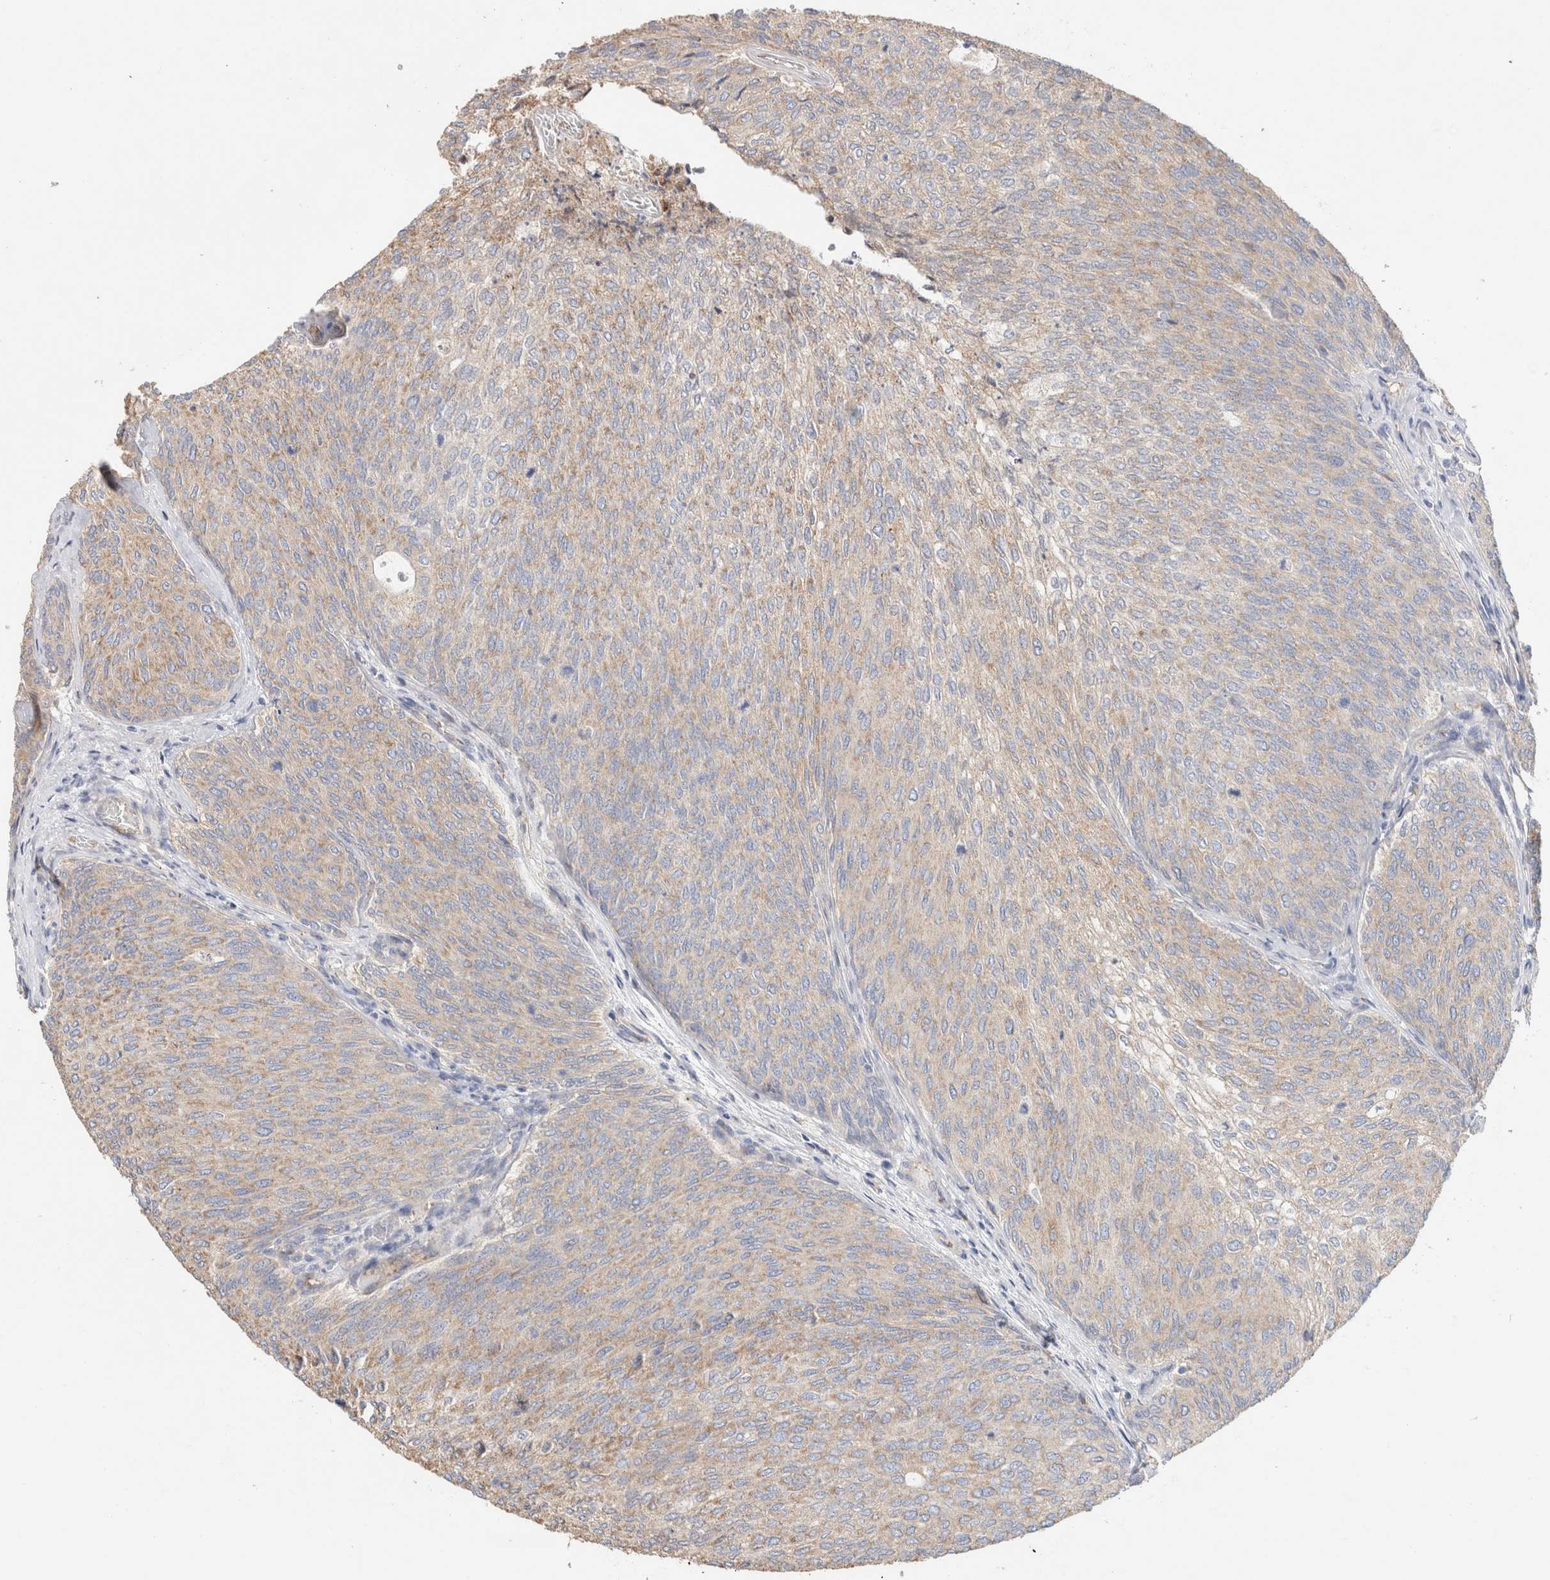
{"staining": {"intensity": "weak", "quantity": ">75%", "location": "cytoplasmic/membranous"}, "tissue": "urothelial cancer", "cell_type": "Tumor cells", "image_type": "cancer", "snomed": [{"axis": "morphology", "description": "Urothelial carcinoma, Low grade"}, {"axis": "topography", "description": "Urinary bladder"}], "caption": "Immunohistochemistry histopathology image of human urothelial cancer stained for a protein (brown), which shows low levels of weak cytoplasmic/membranous expression in approximately >75% of tumor cells.", "gene": "PROS1", "patient": {"sex": "female", "age": 79}}